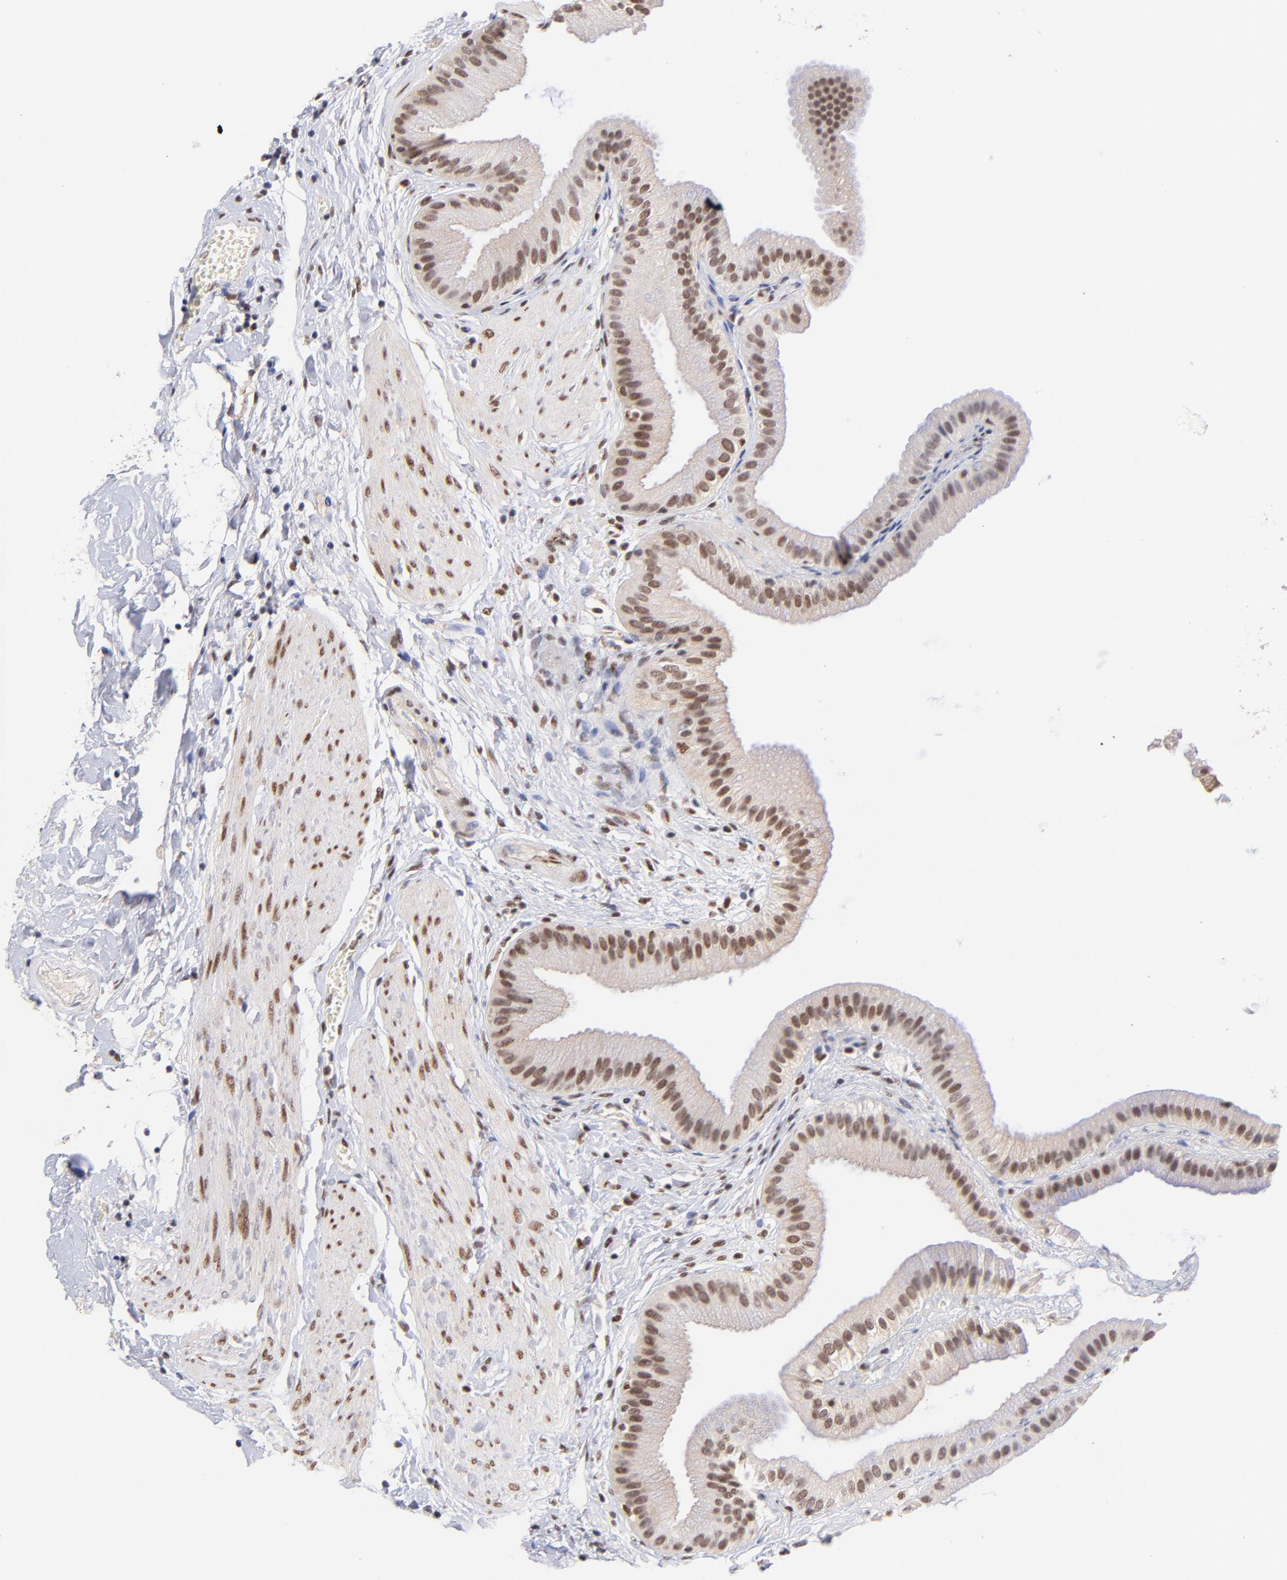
{"staining": {"intensity": "moderate", "quantity": ">75%", "location": "nuclear"}, "tissue": "gallbladder", "cell_type": "Glandular cells", "image_type": "normal", "snomed": [{"axis": "morphology", "description": "Normal tissue, NOS"}, {"axis": "topography", "description": "Gallbladder"}], "caption": "IHC staining of benign gallbladder, which reveals medium levels of moderate nuclear staining in approximately >75% of glandular cells indicating moderate nuclear protein staining. The staining was performed using DAB (brown) for protein detection and nuclei were counterstained in hematoxylin (blue).", "gene": "MIDEAS", "patient": {"sex": "female", "age": 63}}